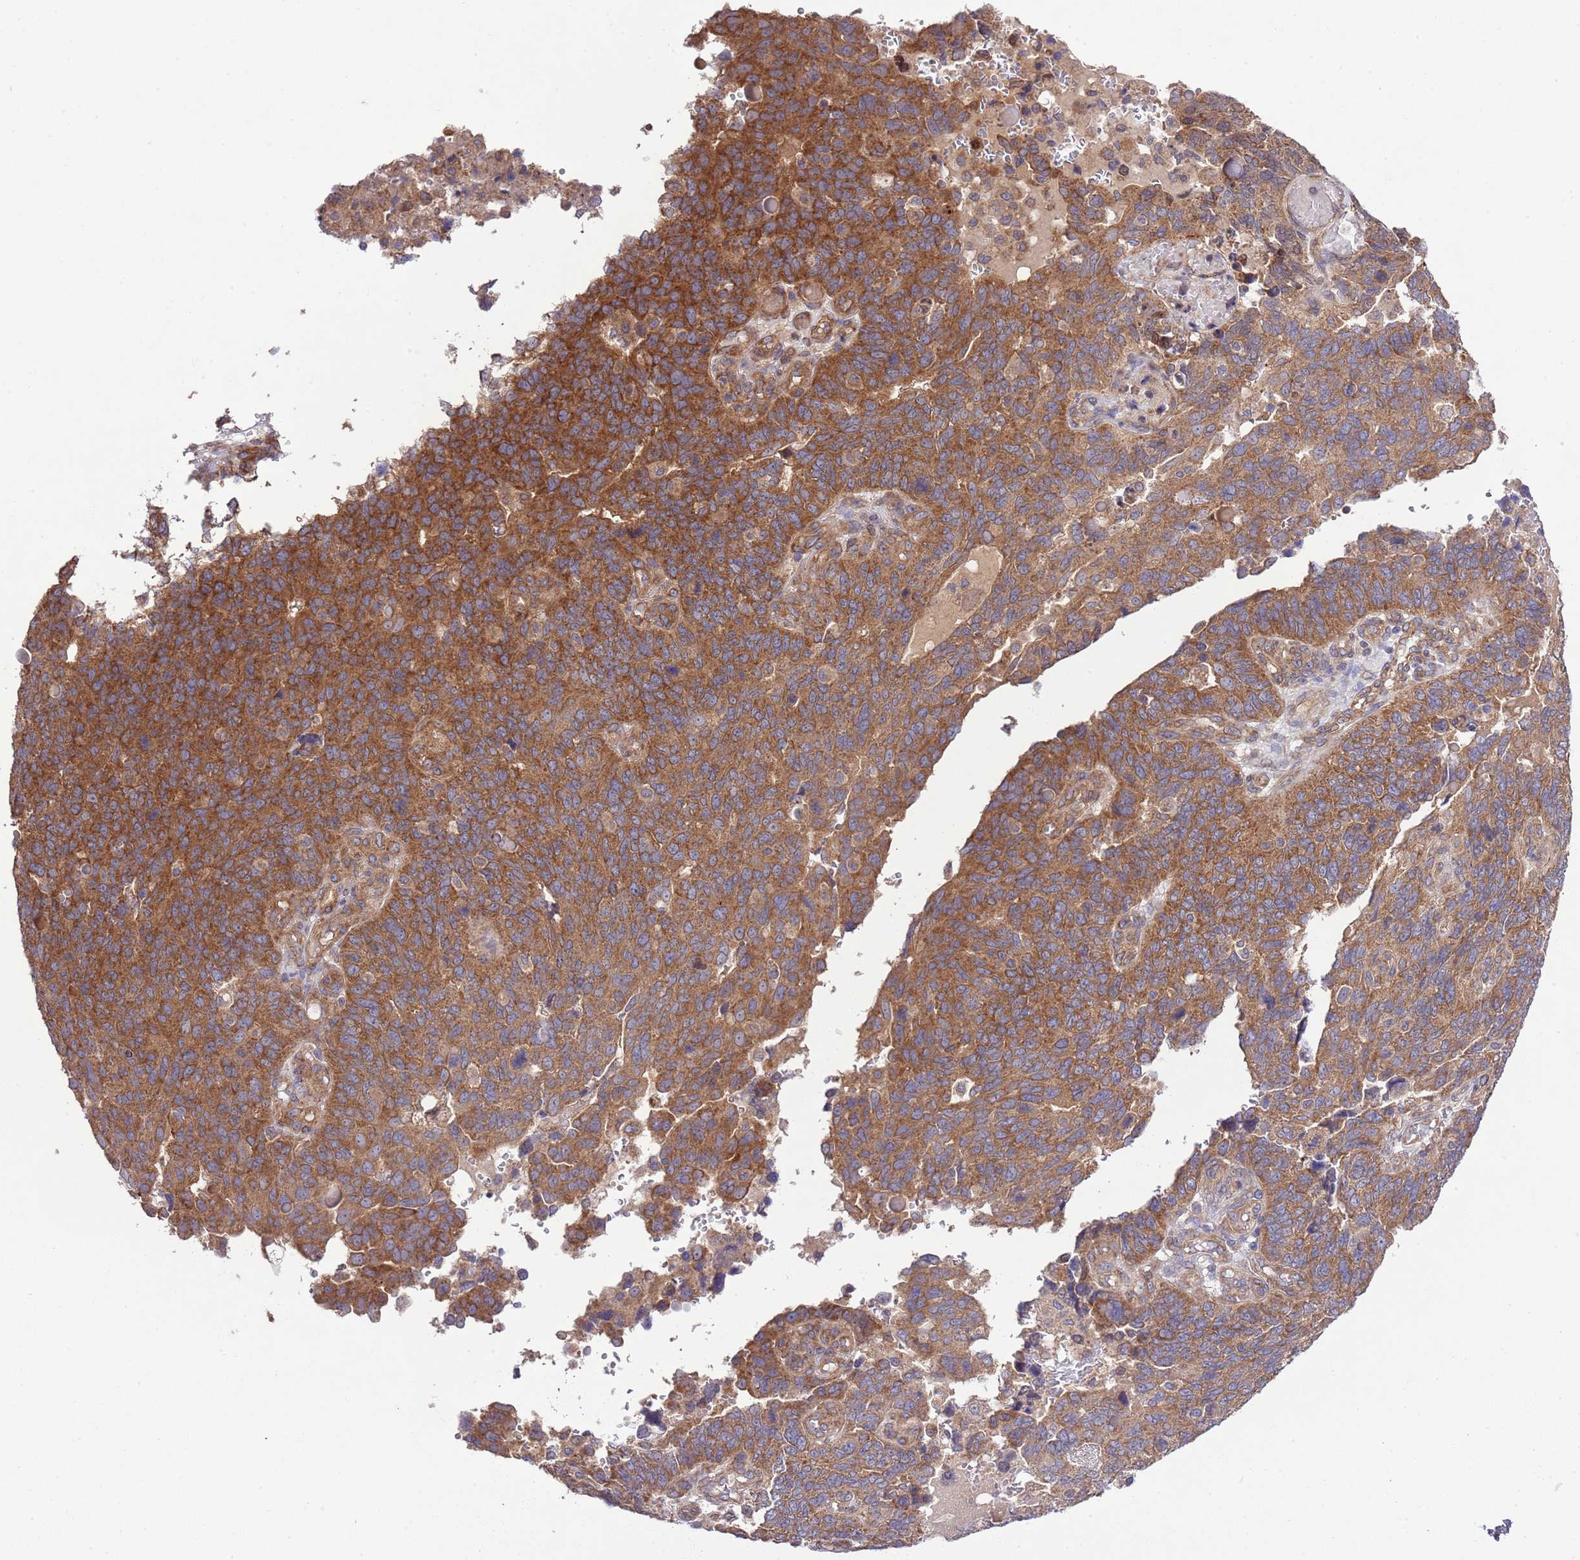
{"staining": {"intensity": "strong", "quantity": ">75%", "location": "cytoplasmic/membranous"}, "tissue": "endometrial cancer", "cell_type": "Tumor cells", "image_type": "cancer", "snomed": [{"axis": "morphology", "description": "Adenocarcinoma, NOS"}, {"axis": "topography", "description": "Endometrium"}], "caption": "Tumor cells demonstrate strong cytoplasmic/membranous staining in approximately >75% of cells in endometrial cancer.", "gene": "MFNG", "patient": {"sex": "female", "age": 66}}